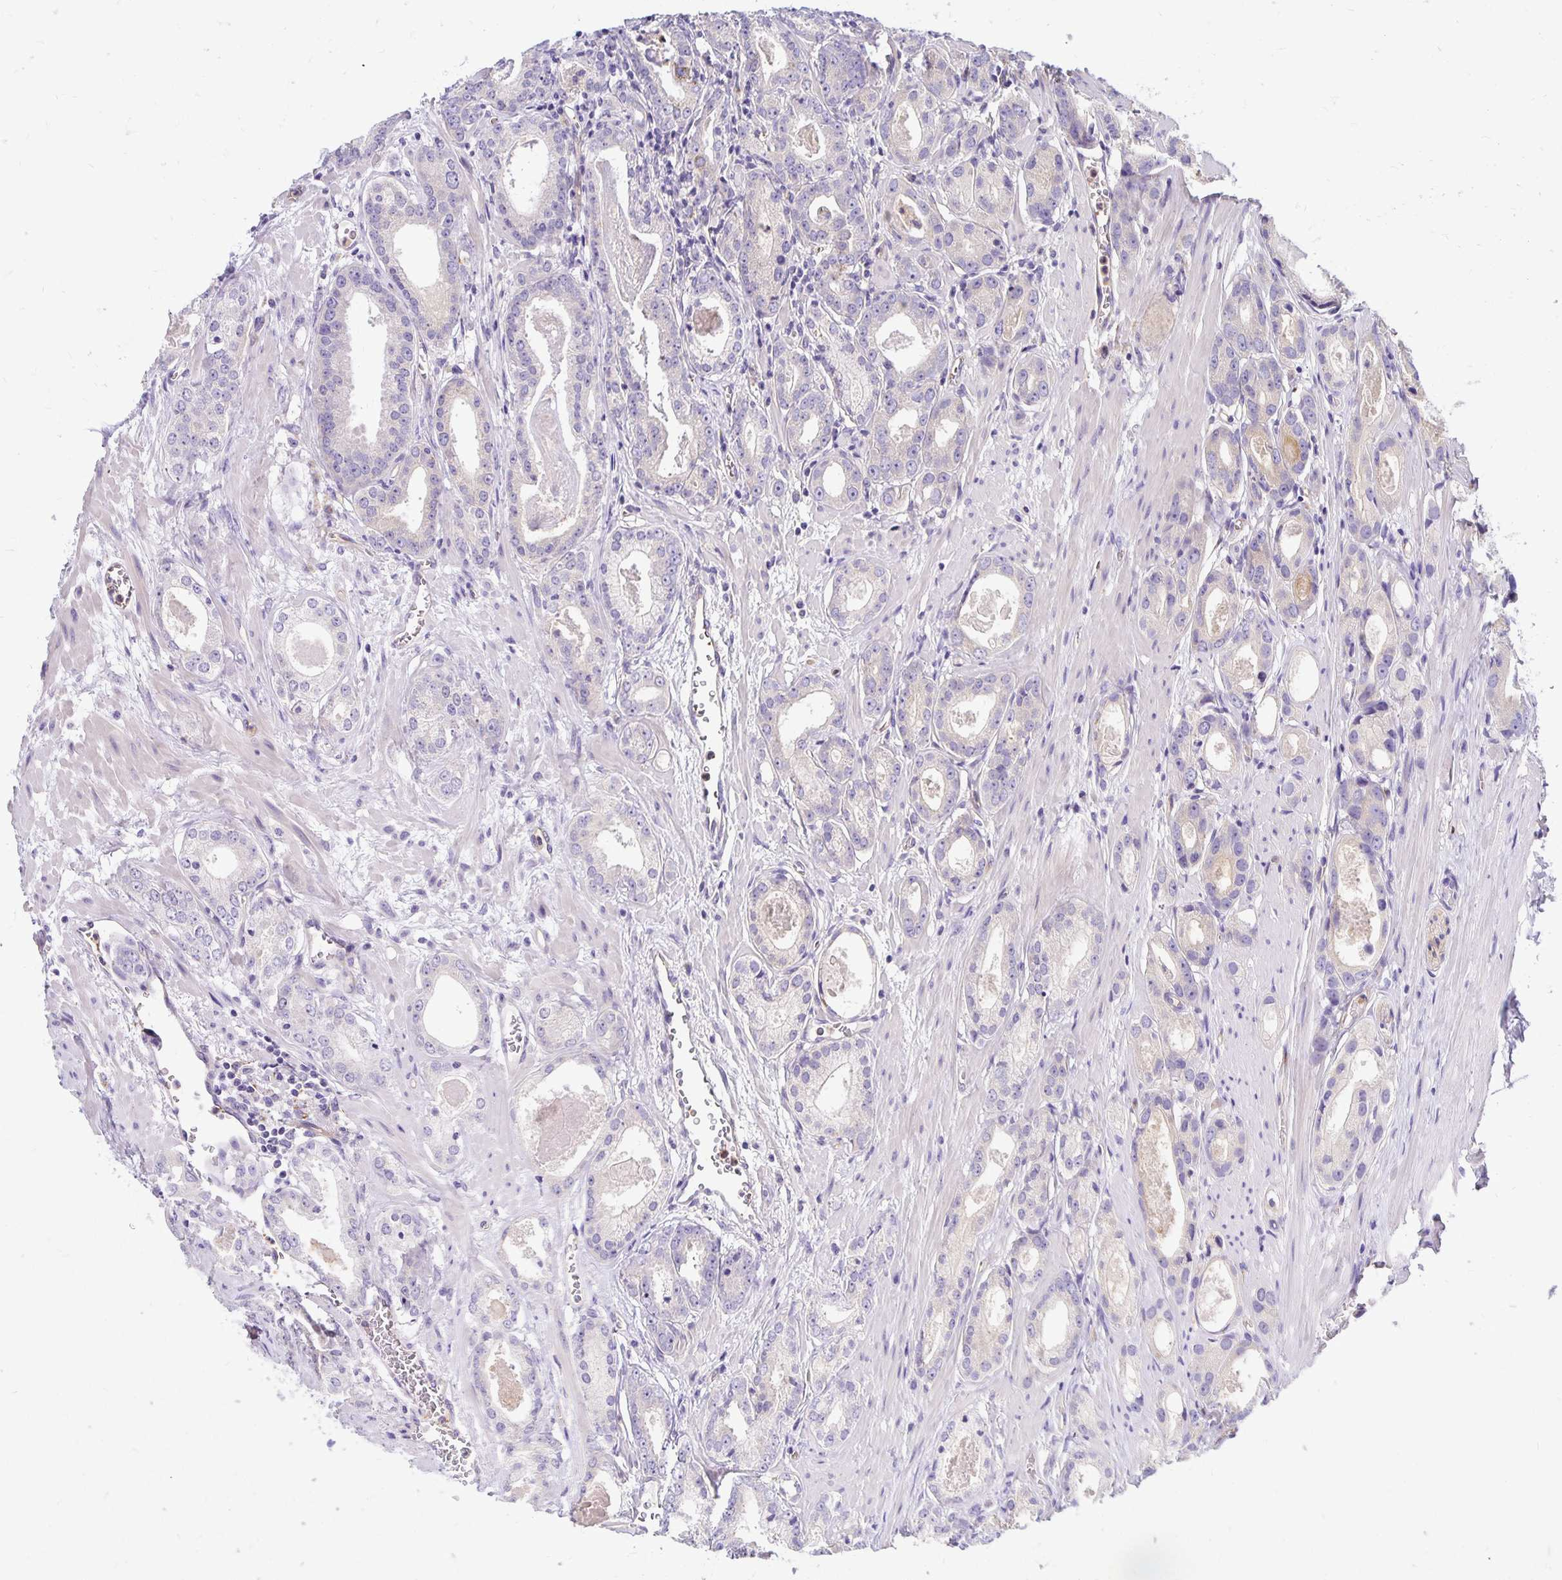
{"staining": {"intensity": "weak", "quantity": "<25%", "location": "cytoplasmic/membranous"}, "tissue": "prostate cancer", "cell_type": "Tumor cells", "image_type": "cancer", "snomed": [{"axis": "morphology", "description": "Adenocarcinoma, NOS"}, {"axis": "morphology", "description": "Adenocarcinoma, Low grade"}, {"axis": "topography", "description": "Prostate"}], "caption": "There is no significant expression in tumor cells of prostate cancer (adenocarcinoma). (Brightfield microscopy of DAB (3,3'-diaminobenzidine) IHC at high magnification).", "gene": "TTYH1", "patient": {"sex": "male", "age": 64}}